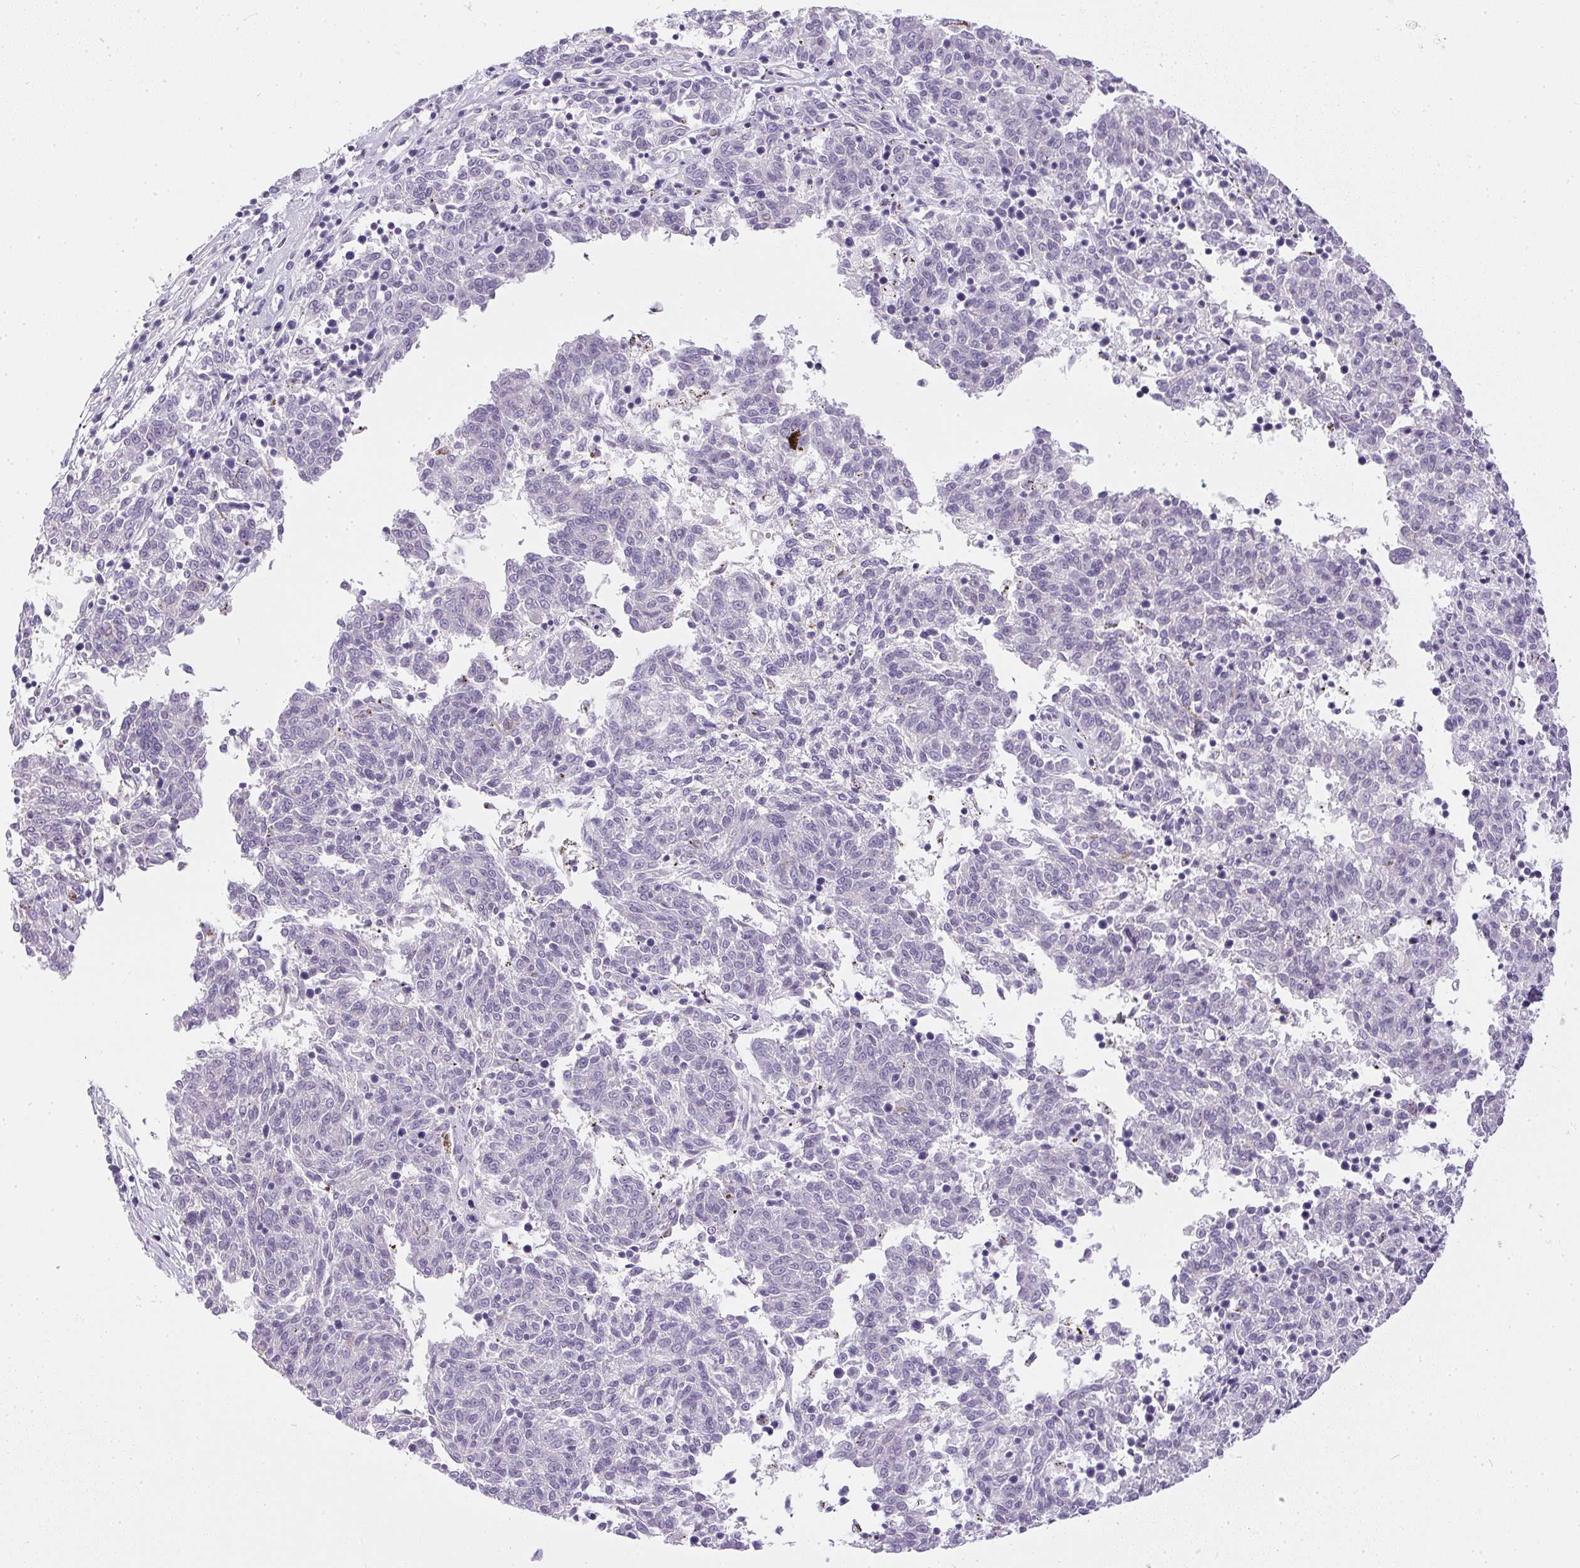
{"staining": {"intensity": "negative", "quantity": "none", "location": "none"}, "tissue": "melanoma", "cell_type": "Tumor cells", "image_type": "cancer", "snomed": [{"axis": "morphology", "description": "Malignant melanoma, NOS"}, {"axis": "topography", "description": "Skin"}], "caption": "Malignant melanoma was stained to show a protein in brown. There is no significant positivity in tumor cells. (Brightfield microscopy of DAB immunohistochemistry at high magnification).", "gene": "SLC17A7", "patient": {"sex": "female", "age": 72}}